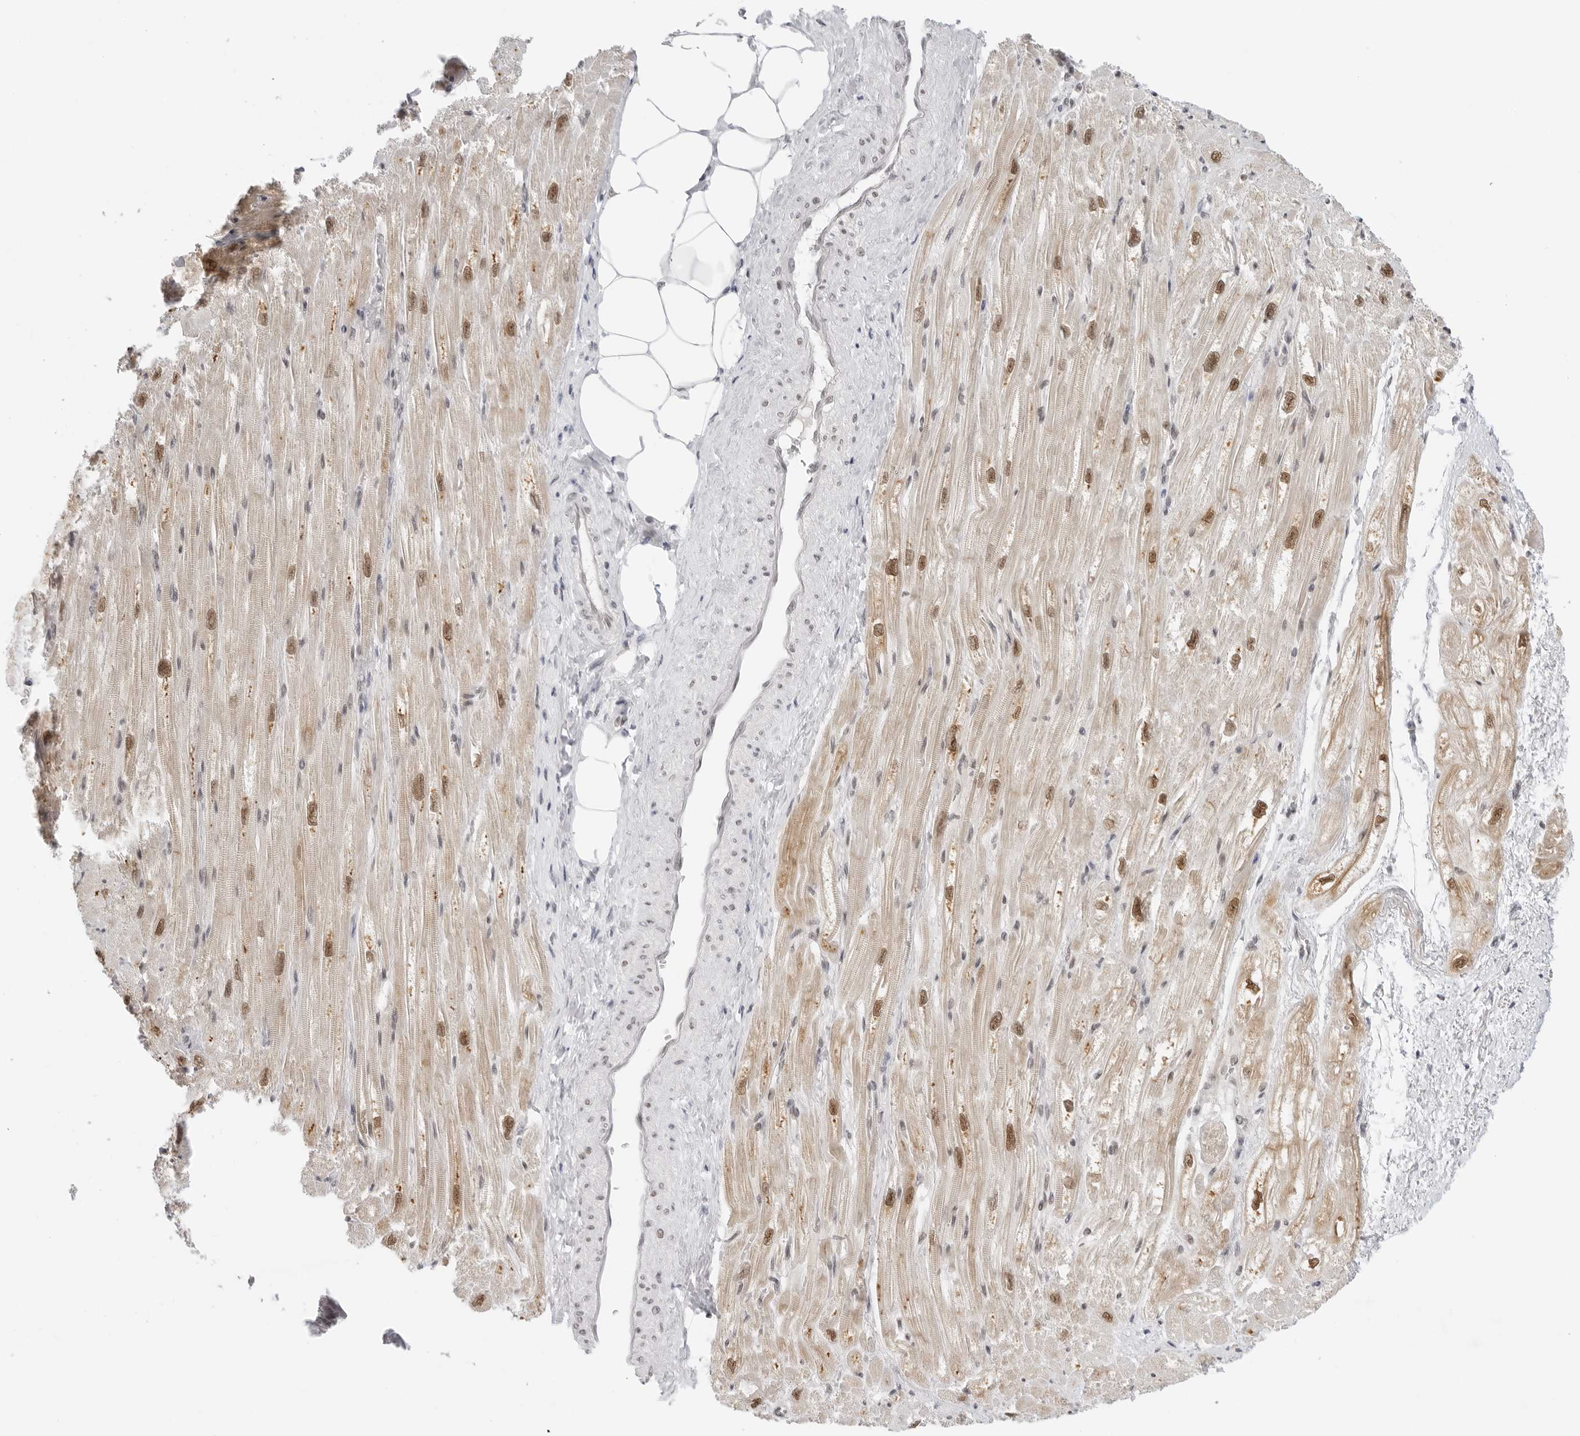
{"staining": {"intensity": "moderate", "quantity": "25%-75%", "location": "cytoplasmic/membranous,nuclear"}, "tissue": "heart muscle", "cell_type": "Cardiomyocytes", "image_type": "normal", "snomed": [{"axis": "morphology", "description": "Normal tissue, NOS"}, {"axis": "topography", "description": "Heart"}], "caption": "Immunohistochemical staining of benign heart muscle reveals 25%-75% levels of moderate cytoplasmic/membranous,nuclear protein positivity in about 25%-75% of cardiomyocytes.", "gene": "FOXK2", "patient": {"sex": "male", "age": 50}}